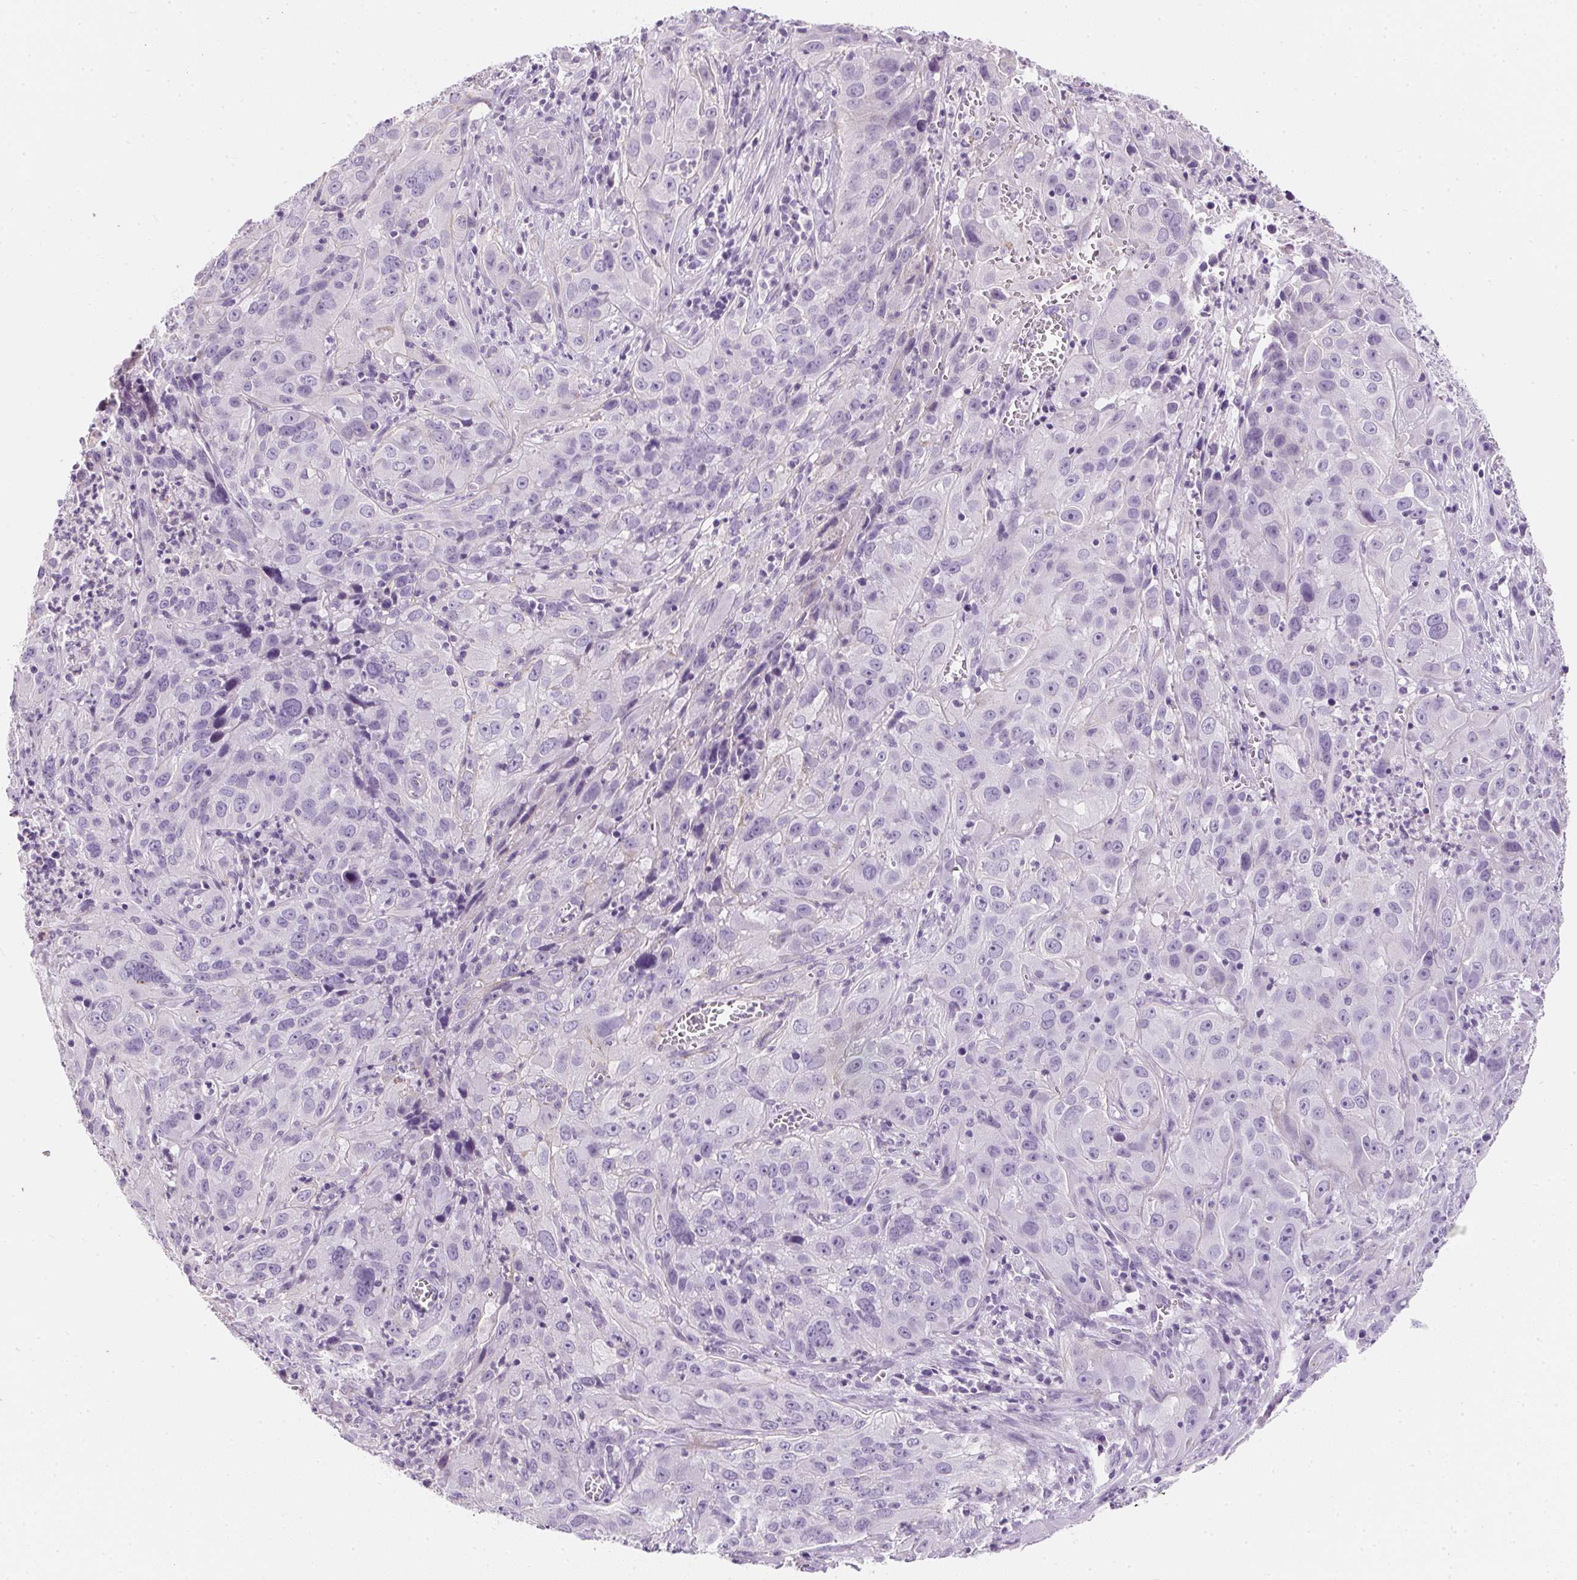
{"staining": {"intensity": "negative", "quantity": "none", "location": "none"}, "tissue": "cervical cancer", "cell_type": "Tumor cells", "image_type": "cancer", "snomed": [{"axis": "morphology", "description": "Squamous cell carcinoma, NOS"}, {"axis": "topography", "description": "Cervix"}], "caption": "Cervical cancer was stained to show a protein in brown. There is no significant staining in tumor cells. The staining is performed using DAB (3,3'-diaminobenzidine) brown chromogen with nuclei counter-stained in using hematoxylin.", "gene": "AQP5", "patient": {"sex": "female", "age": 32}}